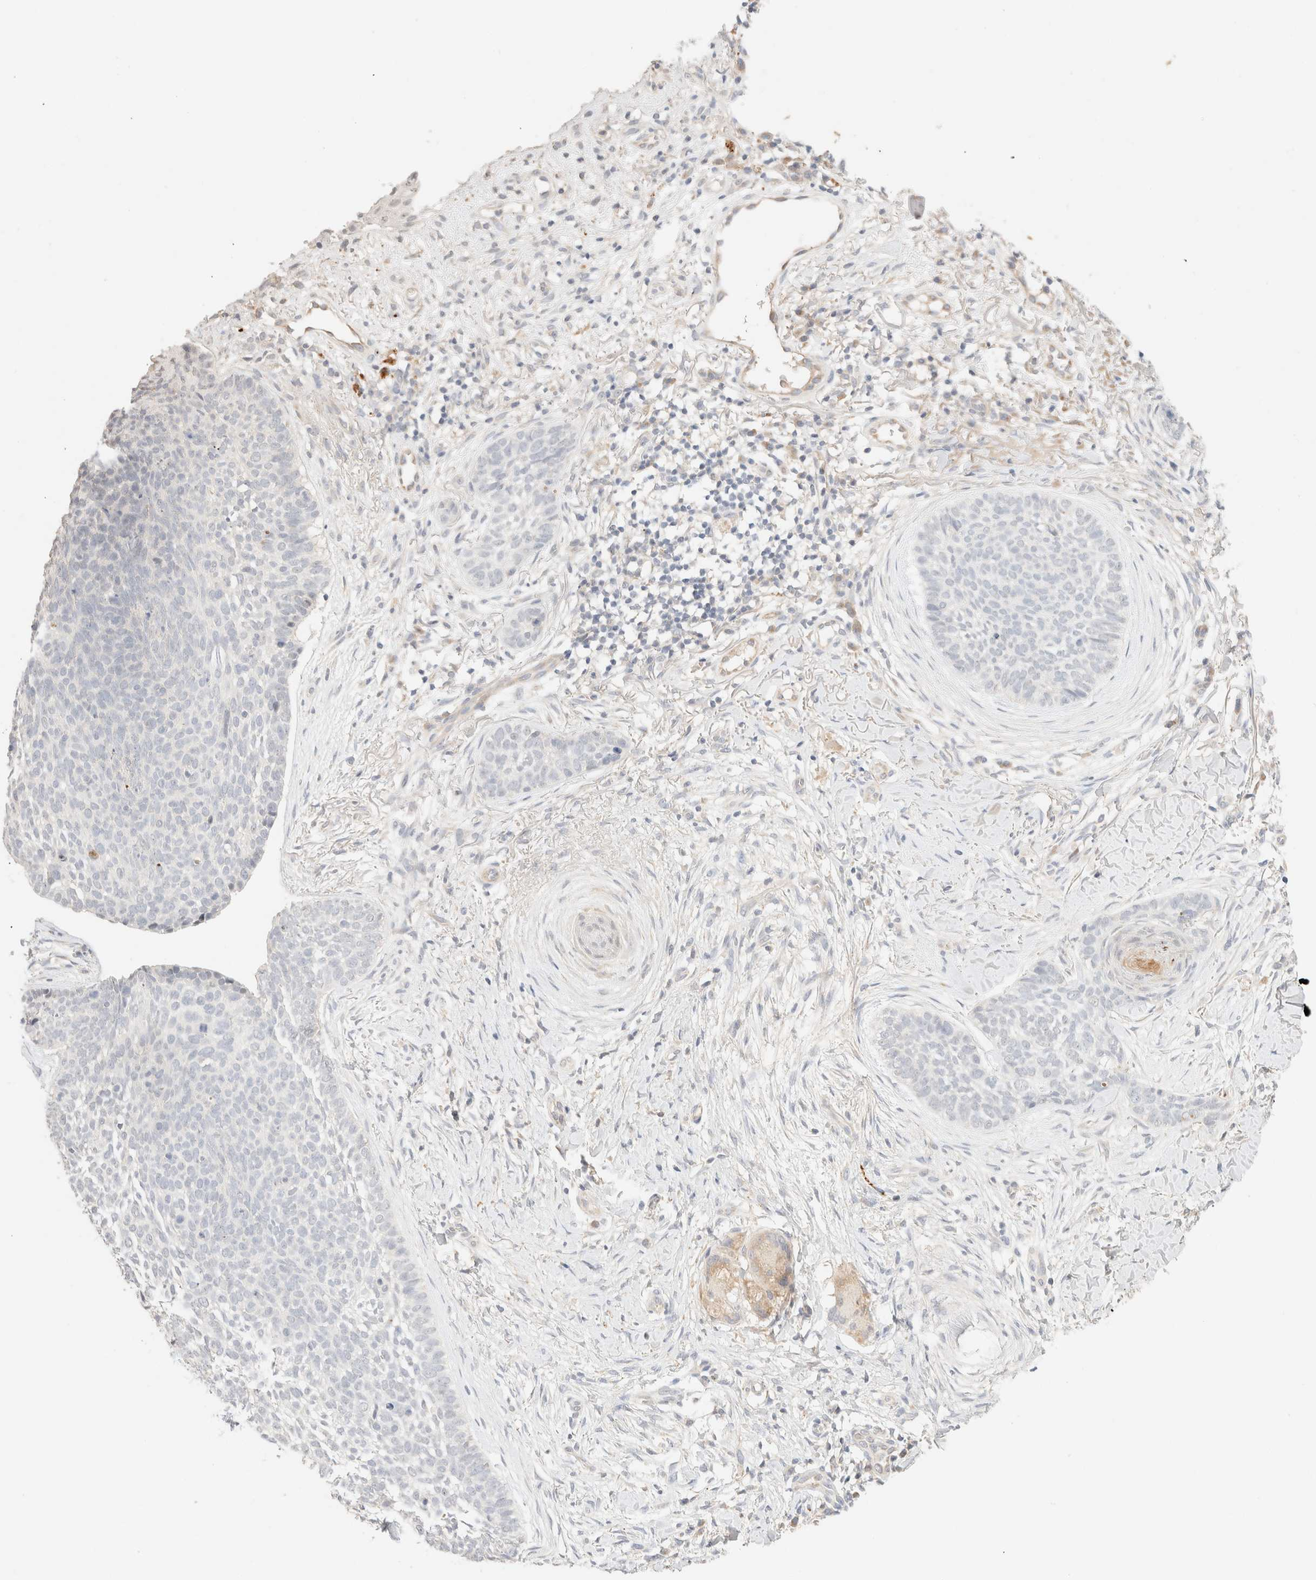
{"staining": {"intensity": "negative", "quantity": "none", "location": "none"}, "tissue": "skin cancer", "cell_type": "Tumor cells", "image_type": "cancer", "snomed": [{"axis": "morphology", "description": "Normal tissue, NOS"}, {"axis": "morphology", "description": "Basal cell carcinoma"}, {"axis": "topography", "description": "Skin"}], "caption": "Tumor cells are negative for brown protein staining in basal cell carcinoma (skin). (DAB IHC visualized using brightfield microscopy, high magnification).", "gene": "SNTB1", "patient": {"sex": "male", "age": 67}}